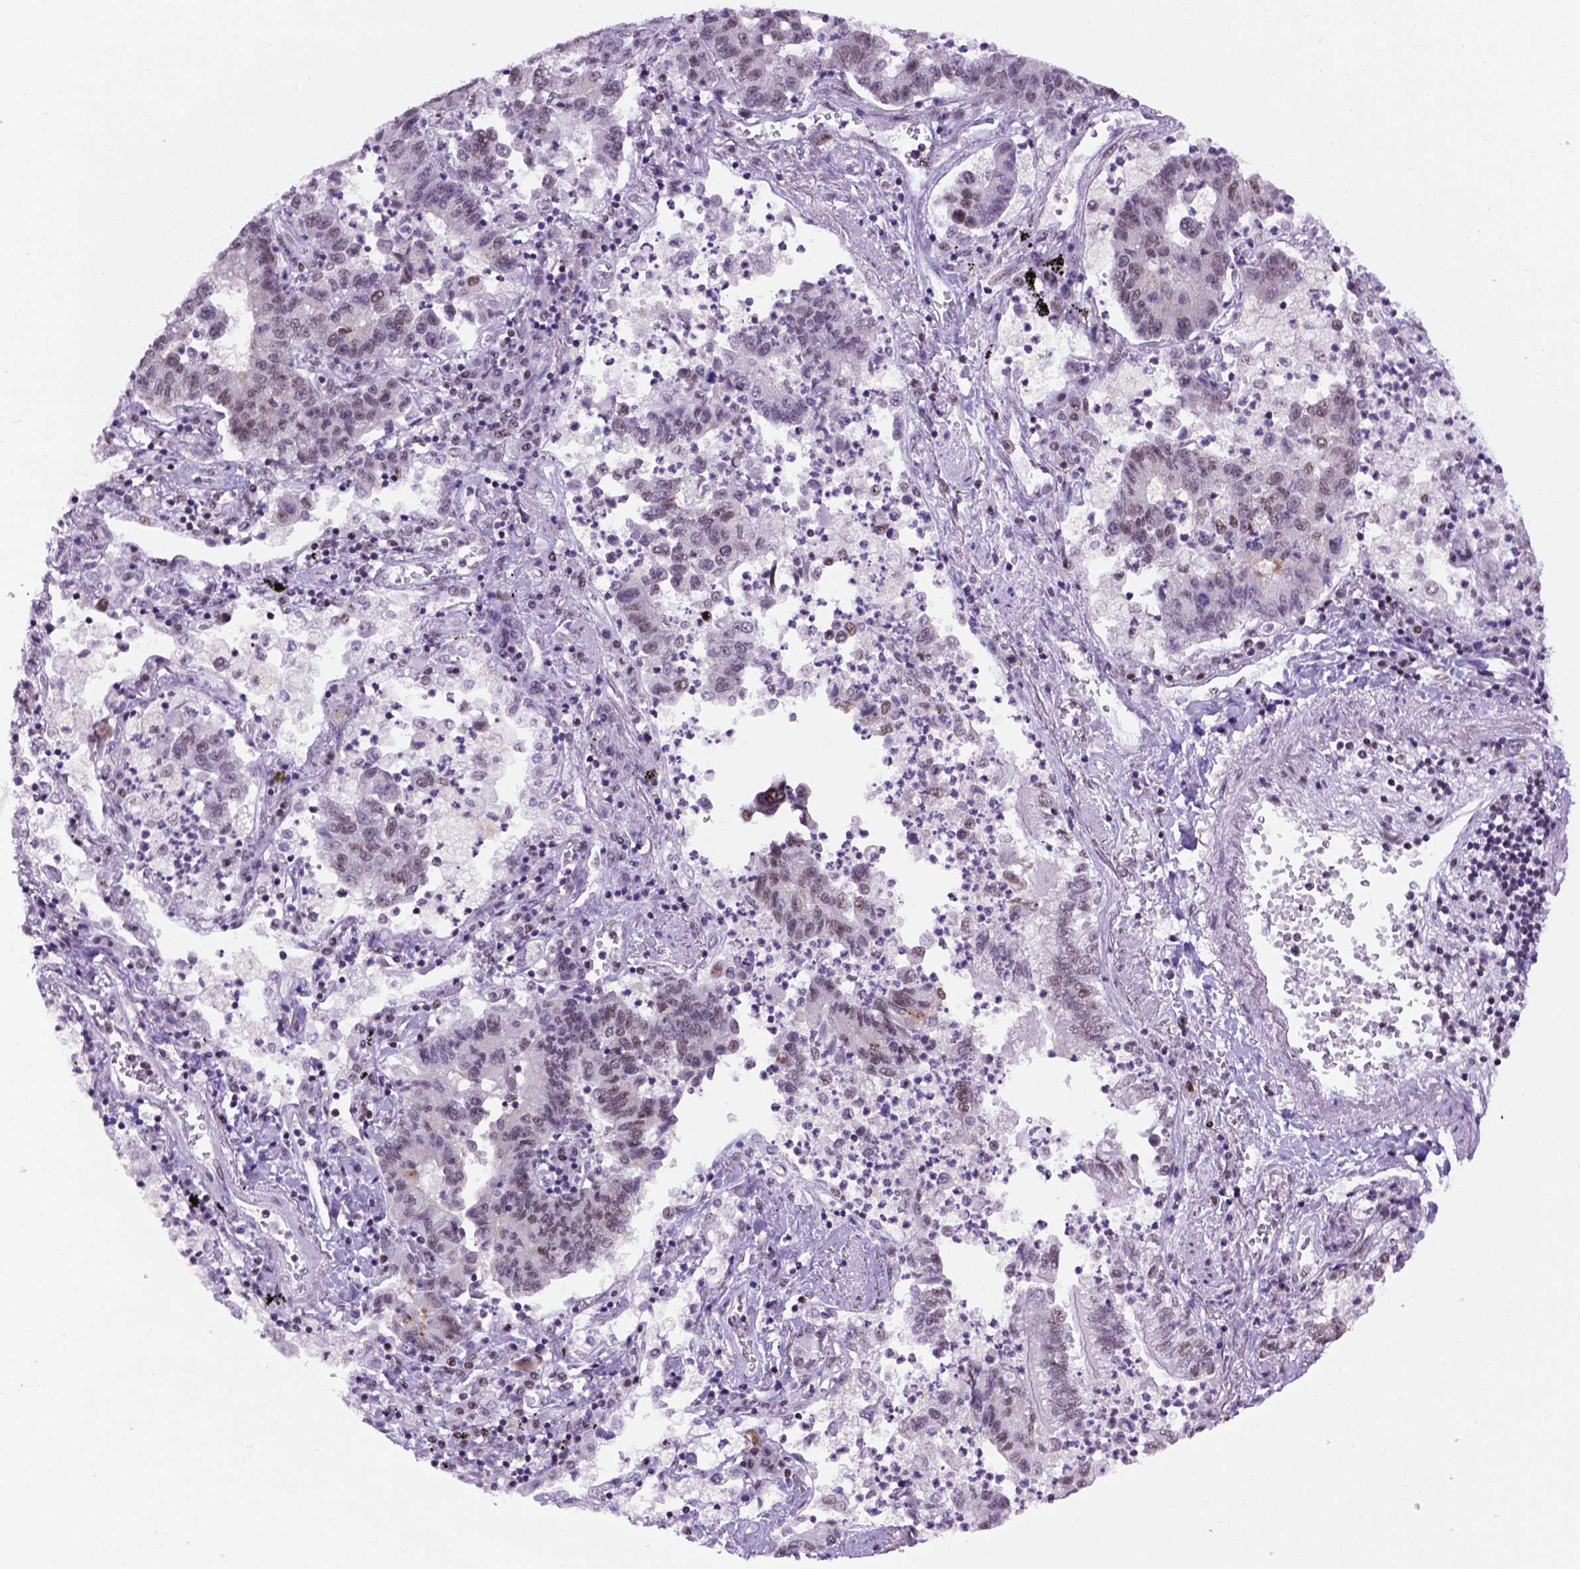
{"staining": {"intensity": "weak", "quantity": "25%-75%", "location": "nuclear"}, "tissue": "lung cancer", "cell_type": "Tumor cells", "image_type": "cancer", "snomed": [{"axis": "morphology", "description": "Adenocarcinoma, NOS"}, {"axis": "topography", "description": "Lung"}], "caption": "A histopathology image of lung cancer stained for a protein demonstrates weak nuclear brown staining in tumor cells.", "gene": "TBPL1", "patient": {"sex": "female", "age": 57}}